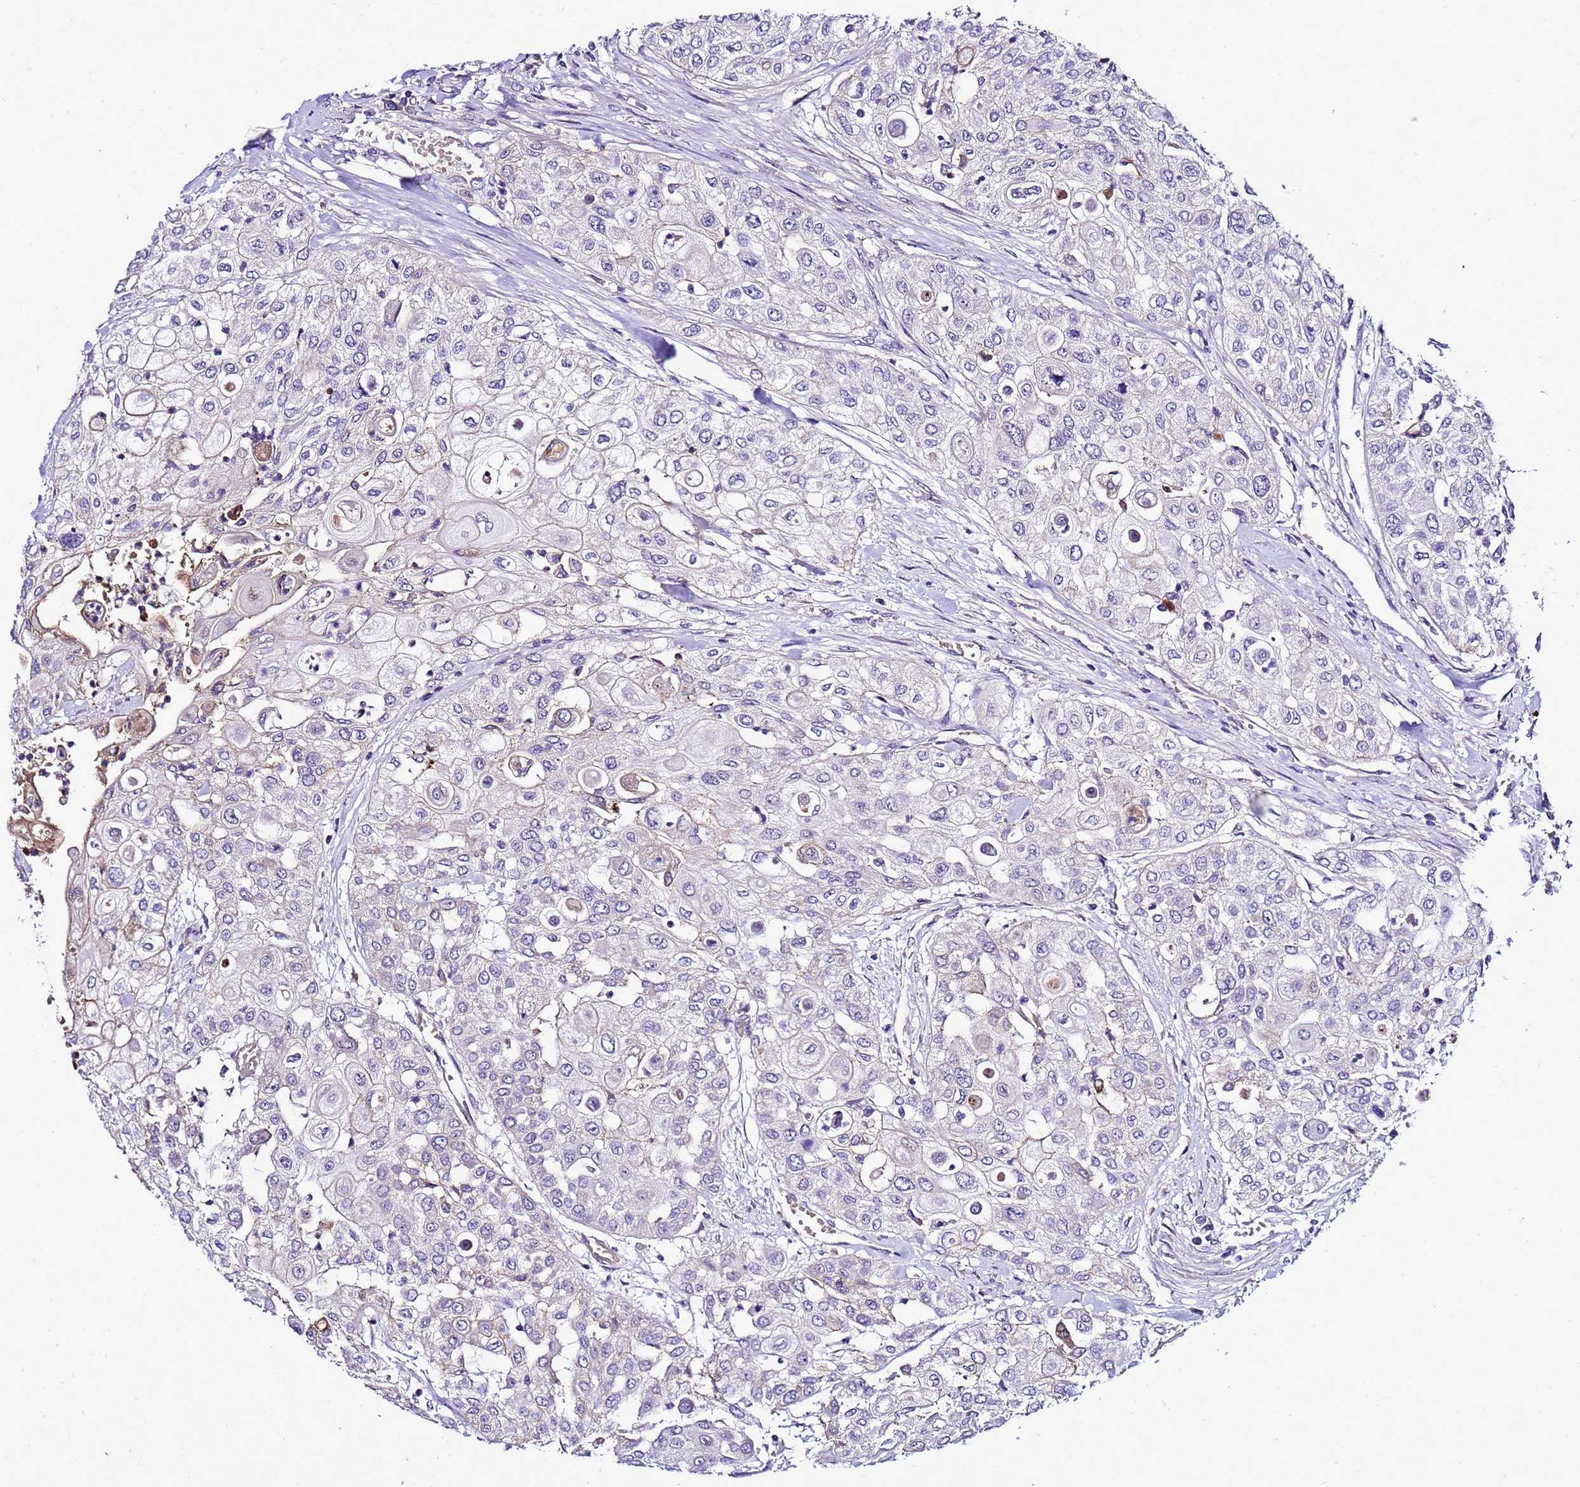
{"staining": {"intensity": "negative", "quantity": "none", "location": "none"}, "tissue": "urothelial cancer", "cell_type": "Tumor cells", "image_type": "cancer", "snomed": [{"axis": "morphology", "description": "Urothelial carcinoma, High grade"}, {"axis": "topography", "description": "Urinary bladder"}], "caption": "Immunohistochemistry photomicrograph of neoplastic tissue: urothelial carcinoma (high-grade) stained with DAB (3,3'-diaminobenzidine) exhibits no significant protein expression in tumor cells.", "gene": "C19orf47", "patient": {"sex": "female", "age": 79}}